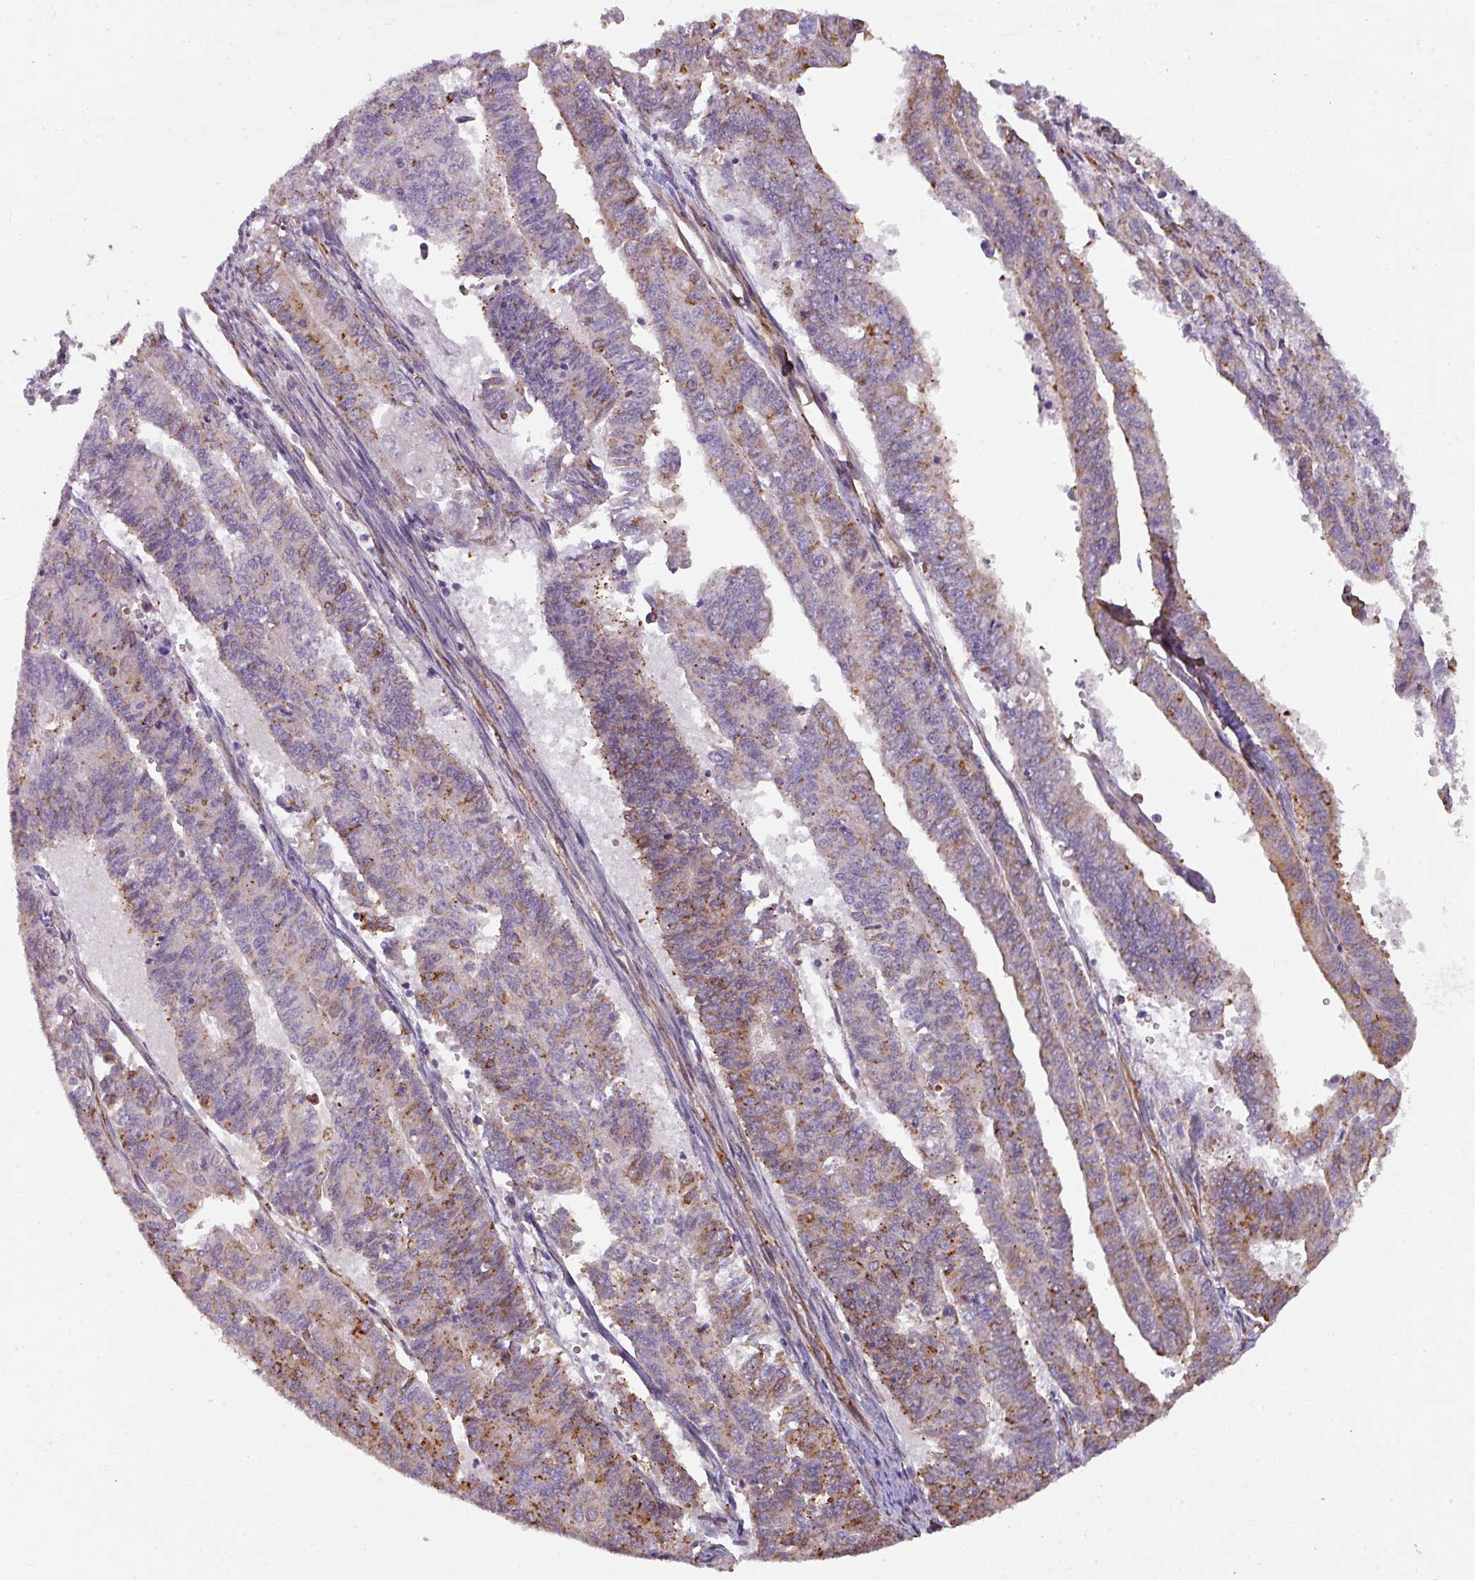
{"staining": {"intensity": "moderate", "quantity": "25%-75%", "location": "cytoplasmic/membranous"}, "tissue": "endometrial cancer", "cell_type": "Tumor cells", "image_type": "cancer", "snomed": [{"axis": "morphology", "description": "Adenocarcinoma, NOS"}, {"axis": "topography", "description": "Endometrium"}], "caption": "High-power microscopy captured an immunohistochemistry (IHC) histopathology image of endometrial cancer (adenocarcinoma), revealing moderate cytoplasmic/membranous staining in approximately 25%-75% of tumor cells.", "gene": "BUD23", "patient": {"sex": "female", "age": 59}}